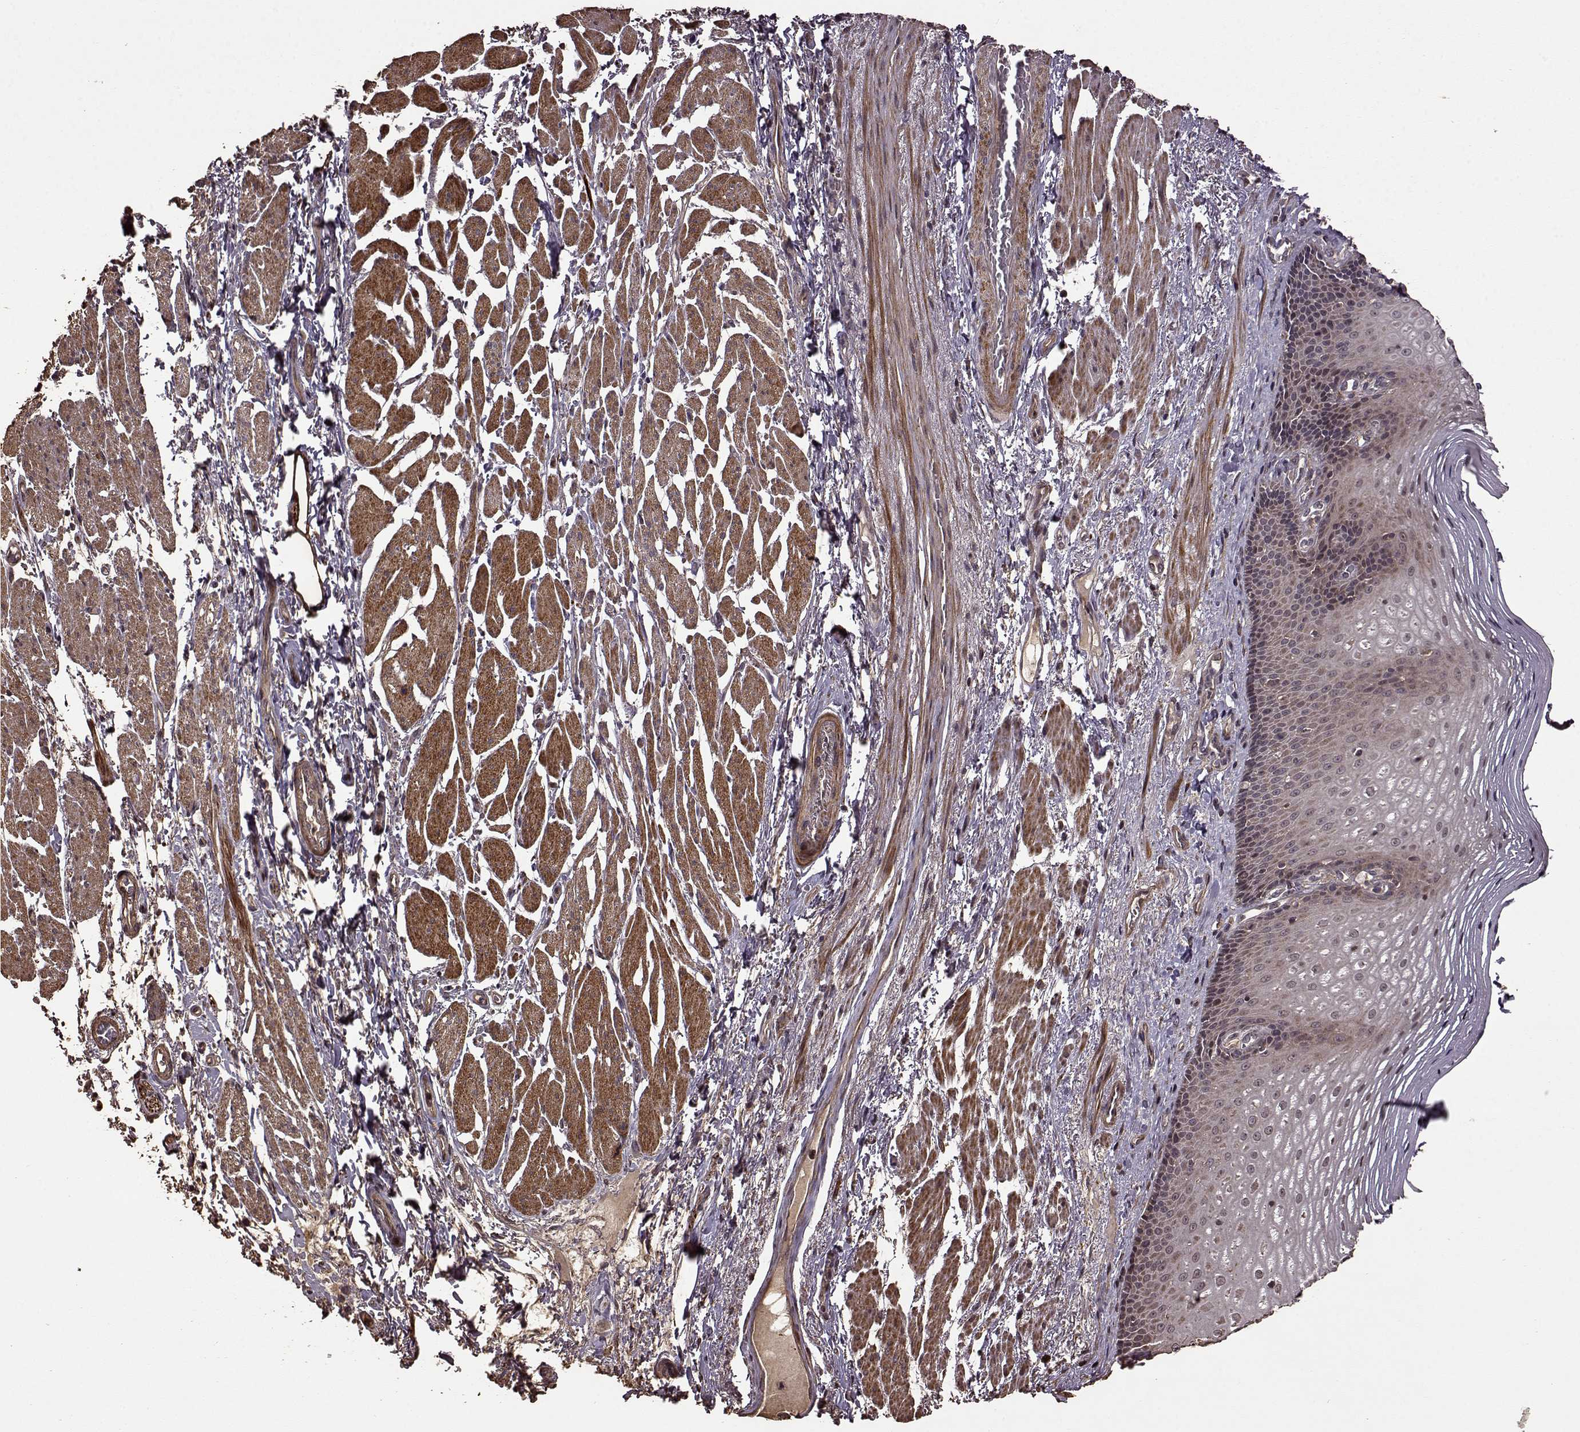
{"staining": {"intensity": "moderate", "quantity": ">75%", "location": "nuclear"}, "tissue": "esophagus", "cell_type": "Squamous epithelial cells", "image_type": "normal", "snomed": [{"axis": "morphology", "description": "Normal tissue, NOS"}, {"axis": "topography", "description": "Esophagus"}], "caption": "Immunohistochemical staining of normal esophagus exhibits moderate nuclear protein staining in about >75% of squamous epithelial cells.", "gene": "FBXW11", "patient": {"sex": "male", "age": 76}}